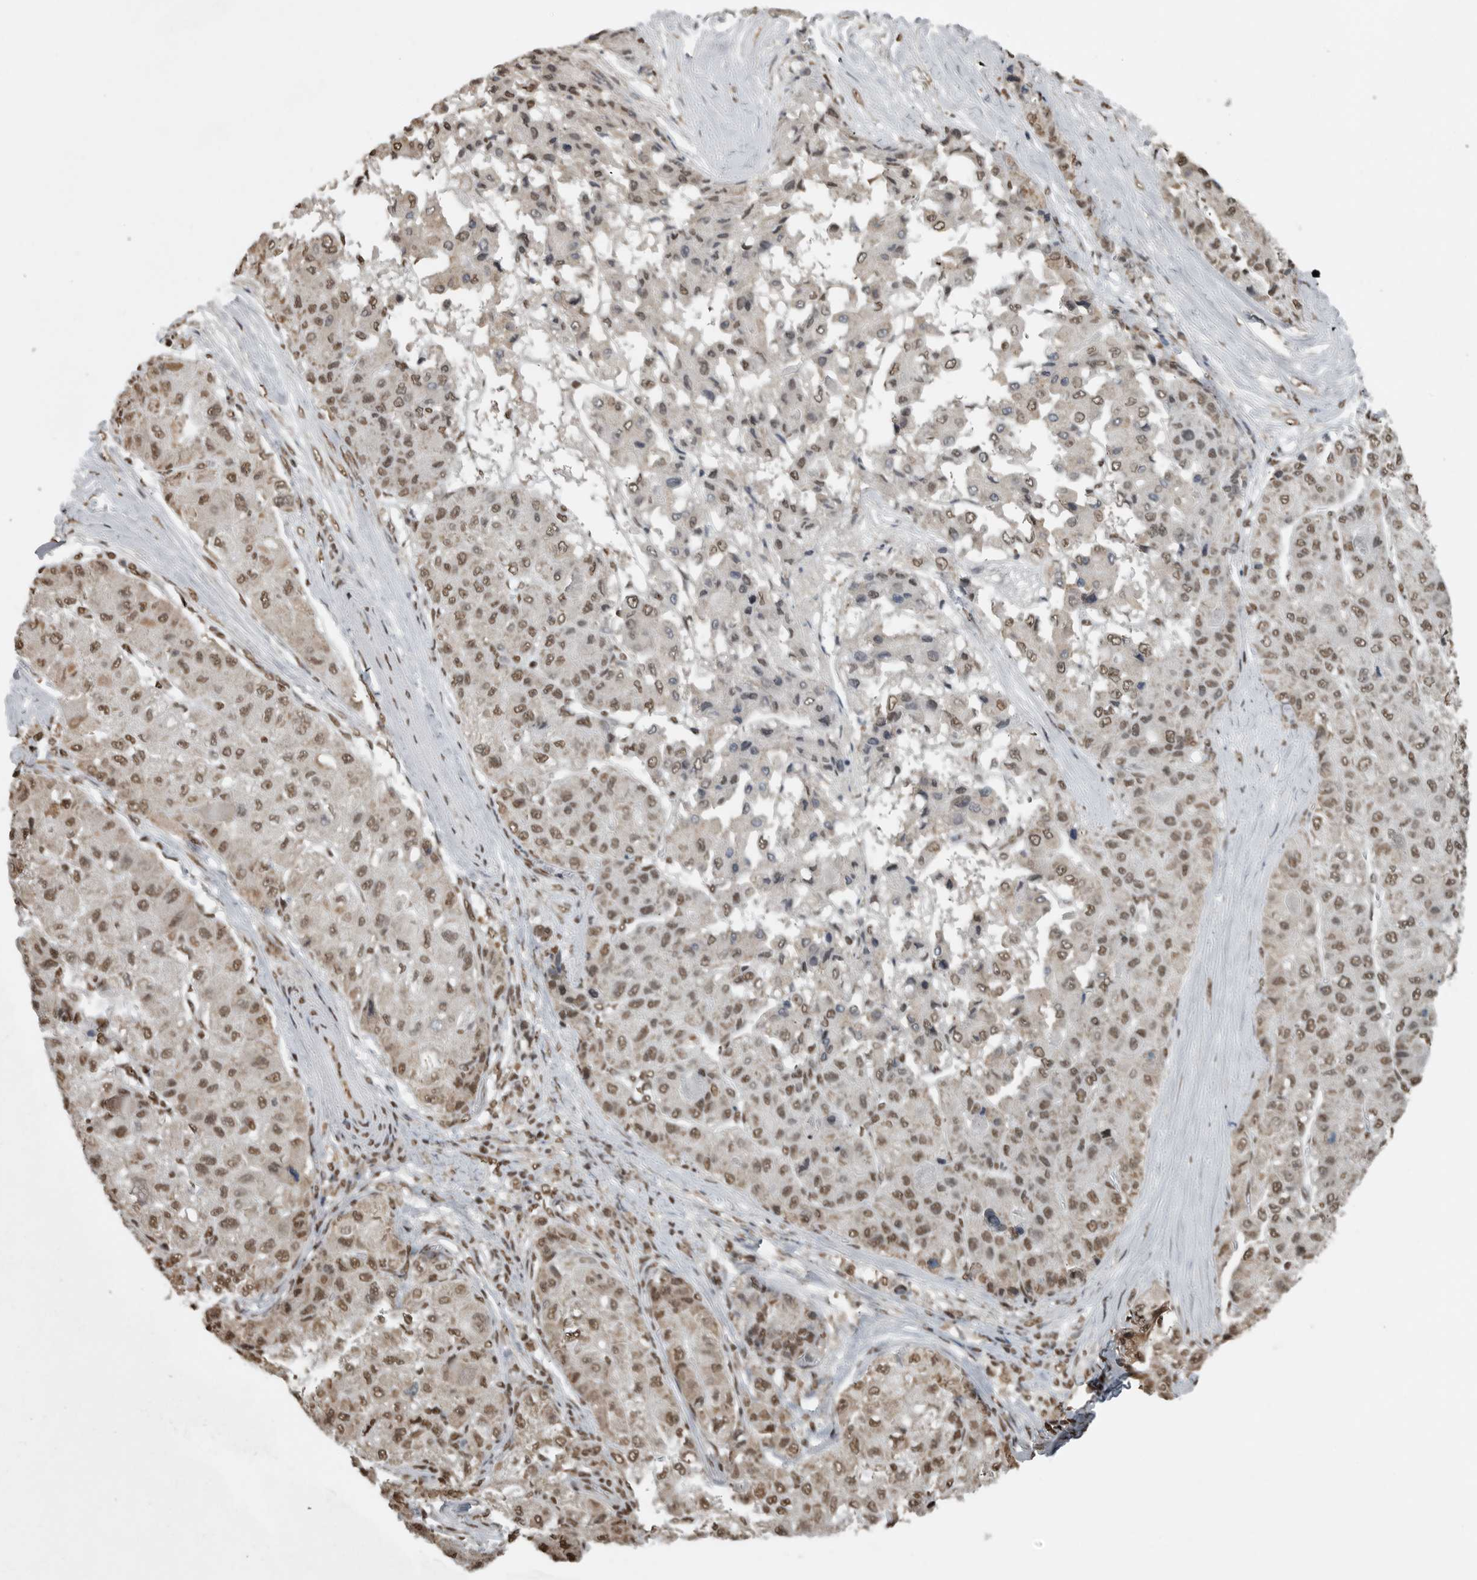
{"staining": {"intensity": "moderate", "quantity": ">75%", "location": "nuclear"}, "tissue": "liver cancer", "cell_type": "Tumor cells", "image_type": "cancer", "snomed": [{"axis": "morphology", "description": "Carcinoma, Hepatocellular, NOS"}, {"axis": "topography", "description": "Liver"}], "caption": "Tumor cells demonstrate moderate nuclear staining in approximately >75% of cells in liver hepatocellular carcinoma. (Stains: DAB in brown, nuclei in blue, Microscopy: brightfield microscopy at high magnification).", "gene": "TGS1", "patient": {"sex": "male", "age": 80}}